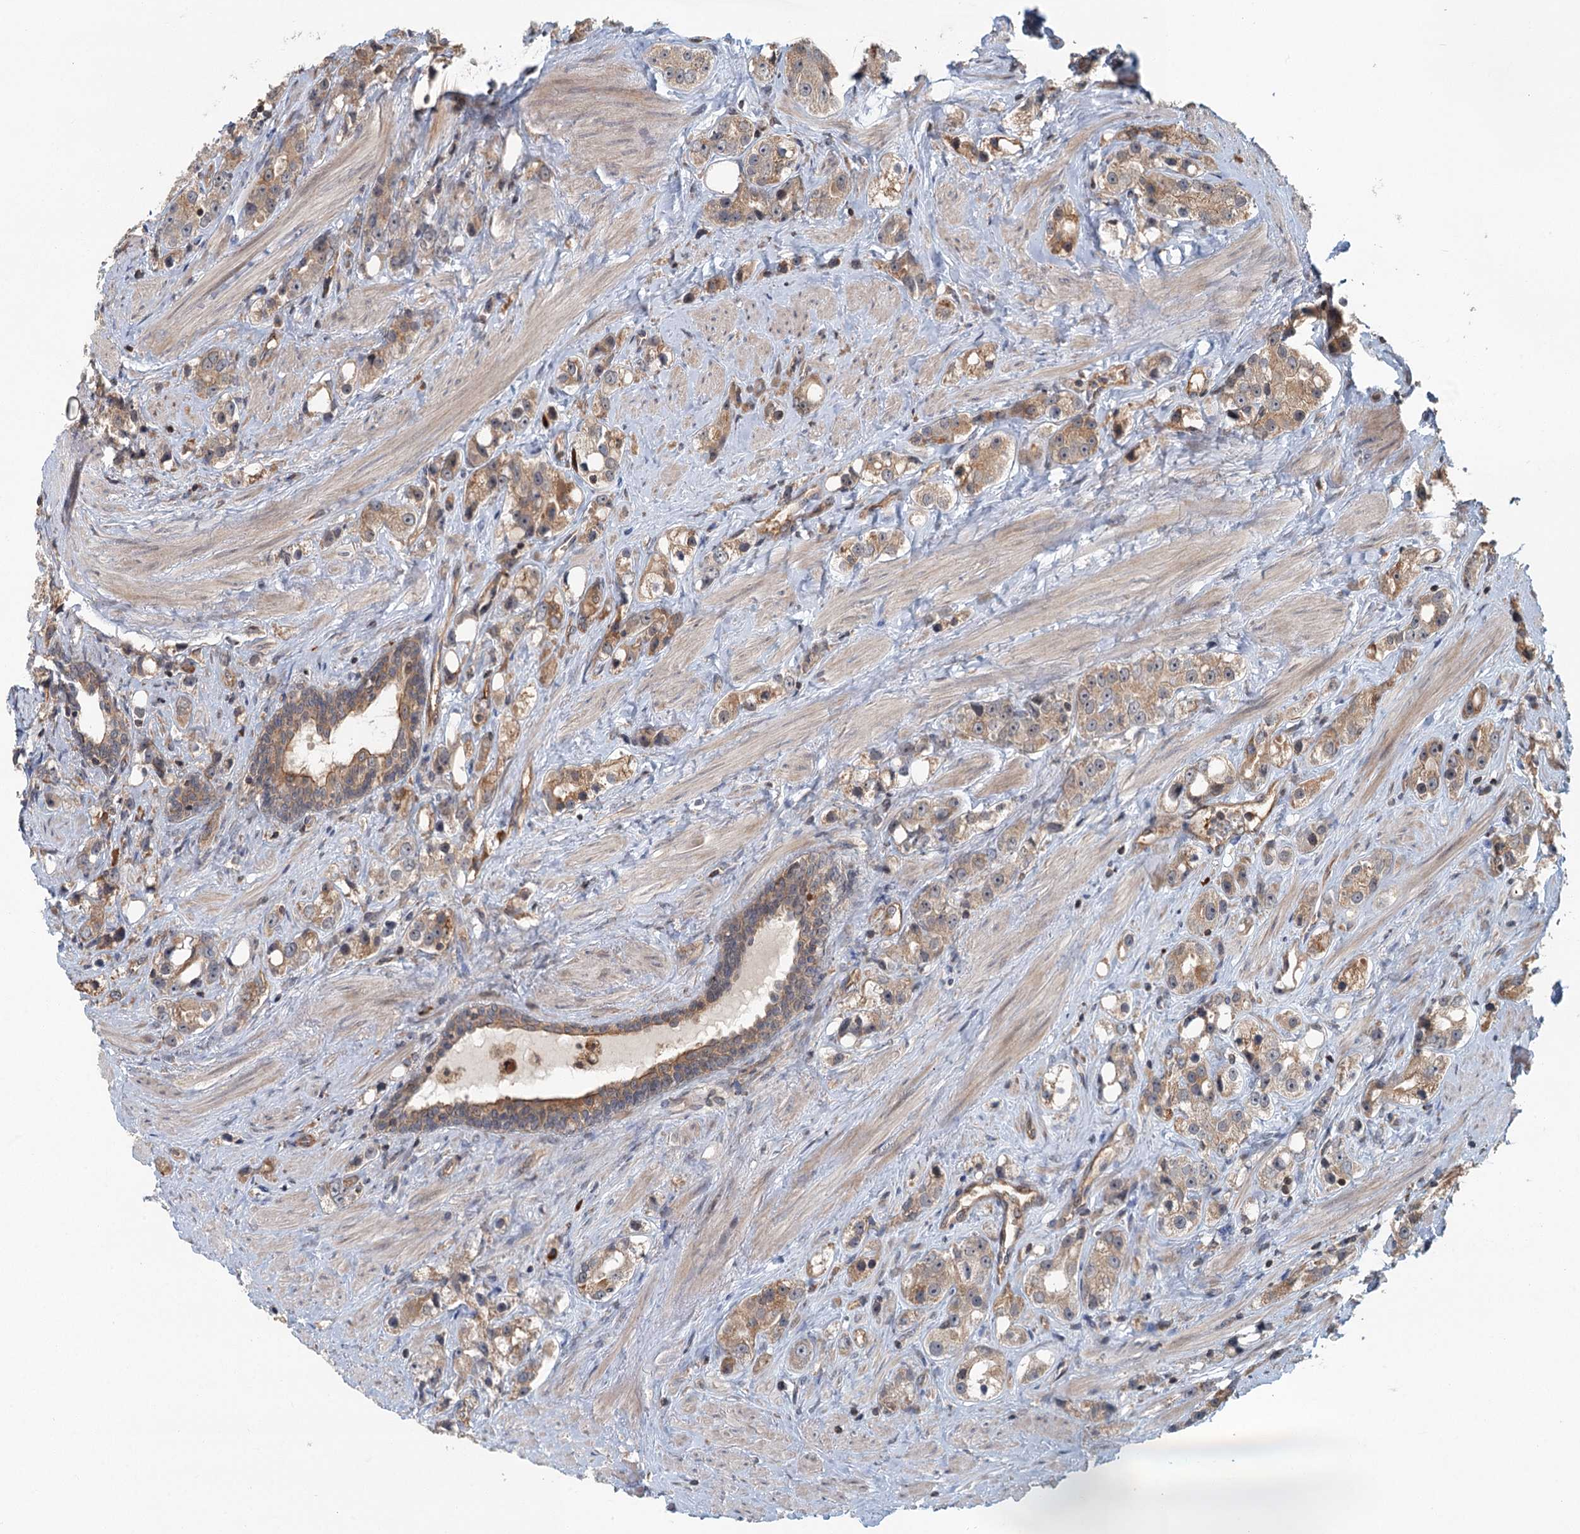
{"staining": {"intensity": "moderate", "quantity": ">75%", "location": "cytoplasmic/membranous"}, "tissue": "prostate cancer", "cell_type": "Tumor cells", "image_type": "cancer", "snomed": [{"axis": "morphology", "description": "Adenocarcinoma, NOS"}, {"axis": "topography", "description": "Prostate"}], "caption": "Immunohistochemical staining of prostate cancer shows moderate cytoplasmic/membranous protein positivity in about >75% of tumor cells. Nuclei are stained in blue.", "gene": "ZNF527", "patient": {"sex": "male", "age": 79}}